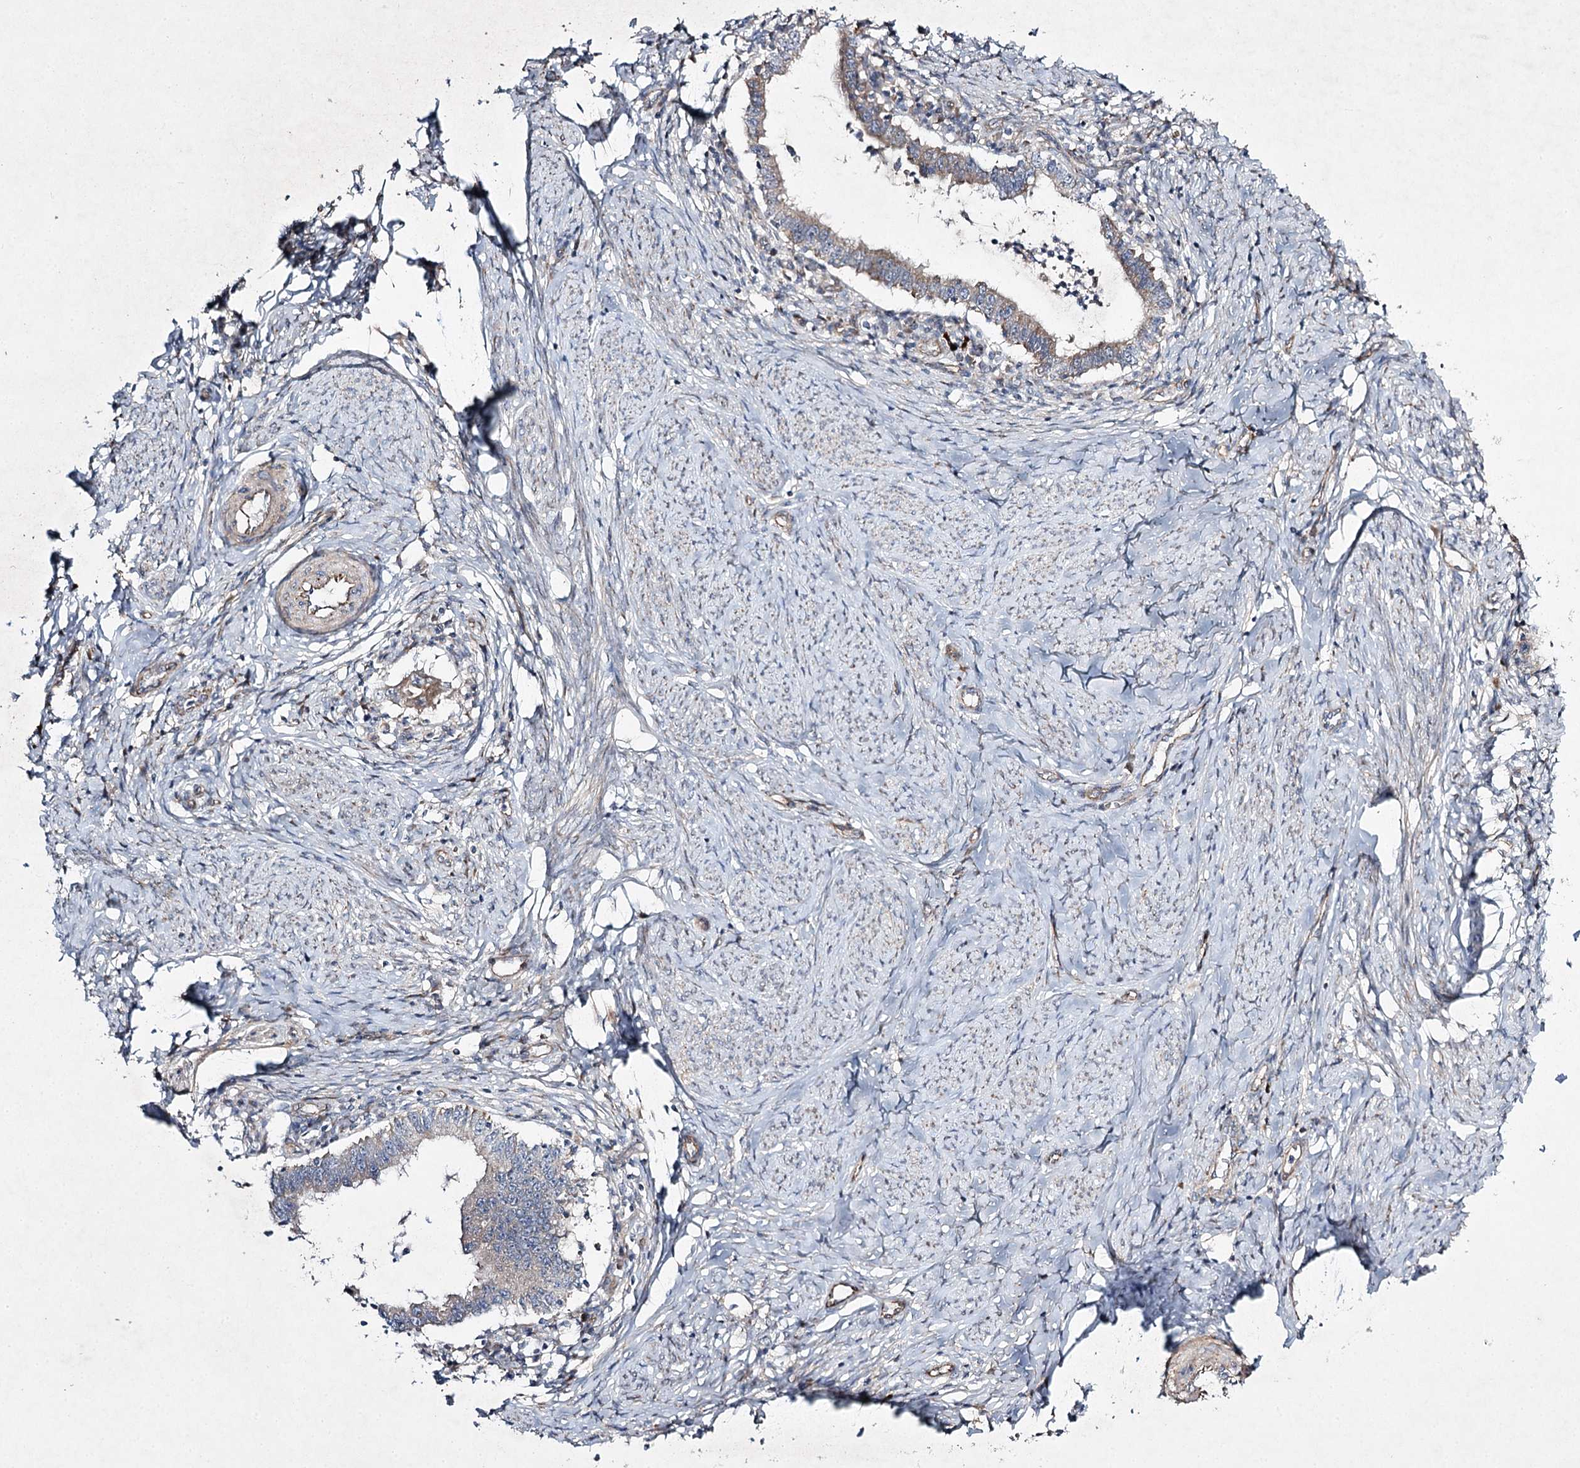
{"staining": {"intensity": "weak", "quantity": "25%-75%", "location": "cytoplasmic/membranous"}, "tissue": "cervical cancer", "cell_type": "Tumor cells", "image_type": "cancer", "snomed": [{"axis": "morphology", "description": "Adenocarcinoma, NOS"}, {"axis": "topography", "description": "Cervix"}], "caption": "The histopathology image exhibits immunohistochemical staining of adenocarcinoma (cervical). There is weak cytoplasmic/membranous positivity is appreciated in approximately 25%-75% of tumor cells. Using DAB (brown) and hematoxylin (blue) stains, captured at high magnification using brightfield microscopy.", "gene": "KIAA0825", "patient": {"sex": "female", "age": 36}}